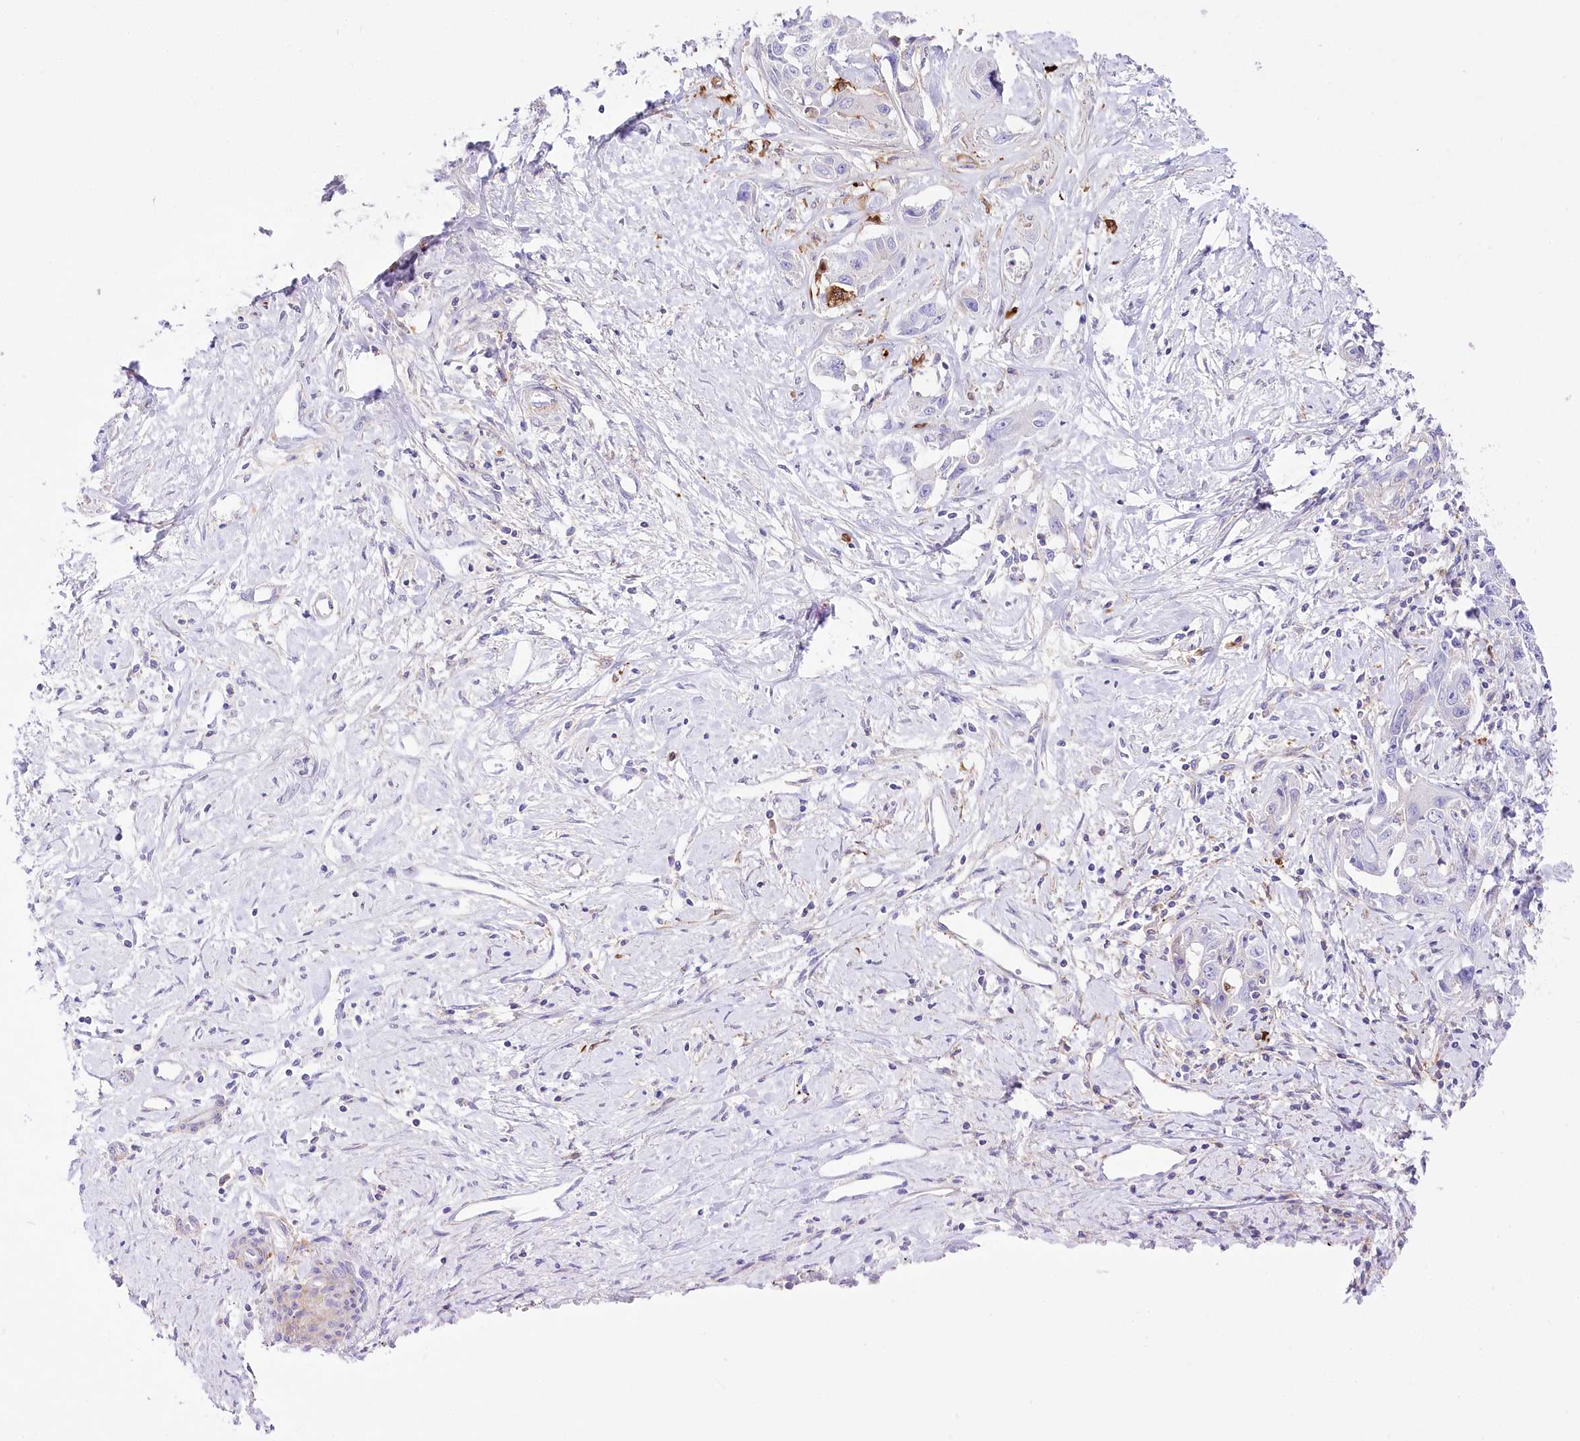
{"staining": {"intensity": "negative", "quantity": "none", "location": "none"}, "tissue": "liver cancer", "cell_type": "Tumor cells", "image_type": "cancer", "snomed": [{"axis": "morphology", "description": "Cholangiocarcinoma"}, {"axis": "topography", "description": "Liver"}], "caption": "This is a photomicrograph of IHC staining of cholangiocarcinoma (liver), which shows no expression in tumor cells. (Brightfield microscopy of DAB (3,3'-diaminobenzidine) immunohistochemistry (IHC) at high magnification).", "gene": "DNAJC19", "patient": {"sex": "male", "age": 59}}